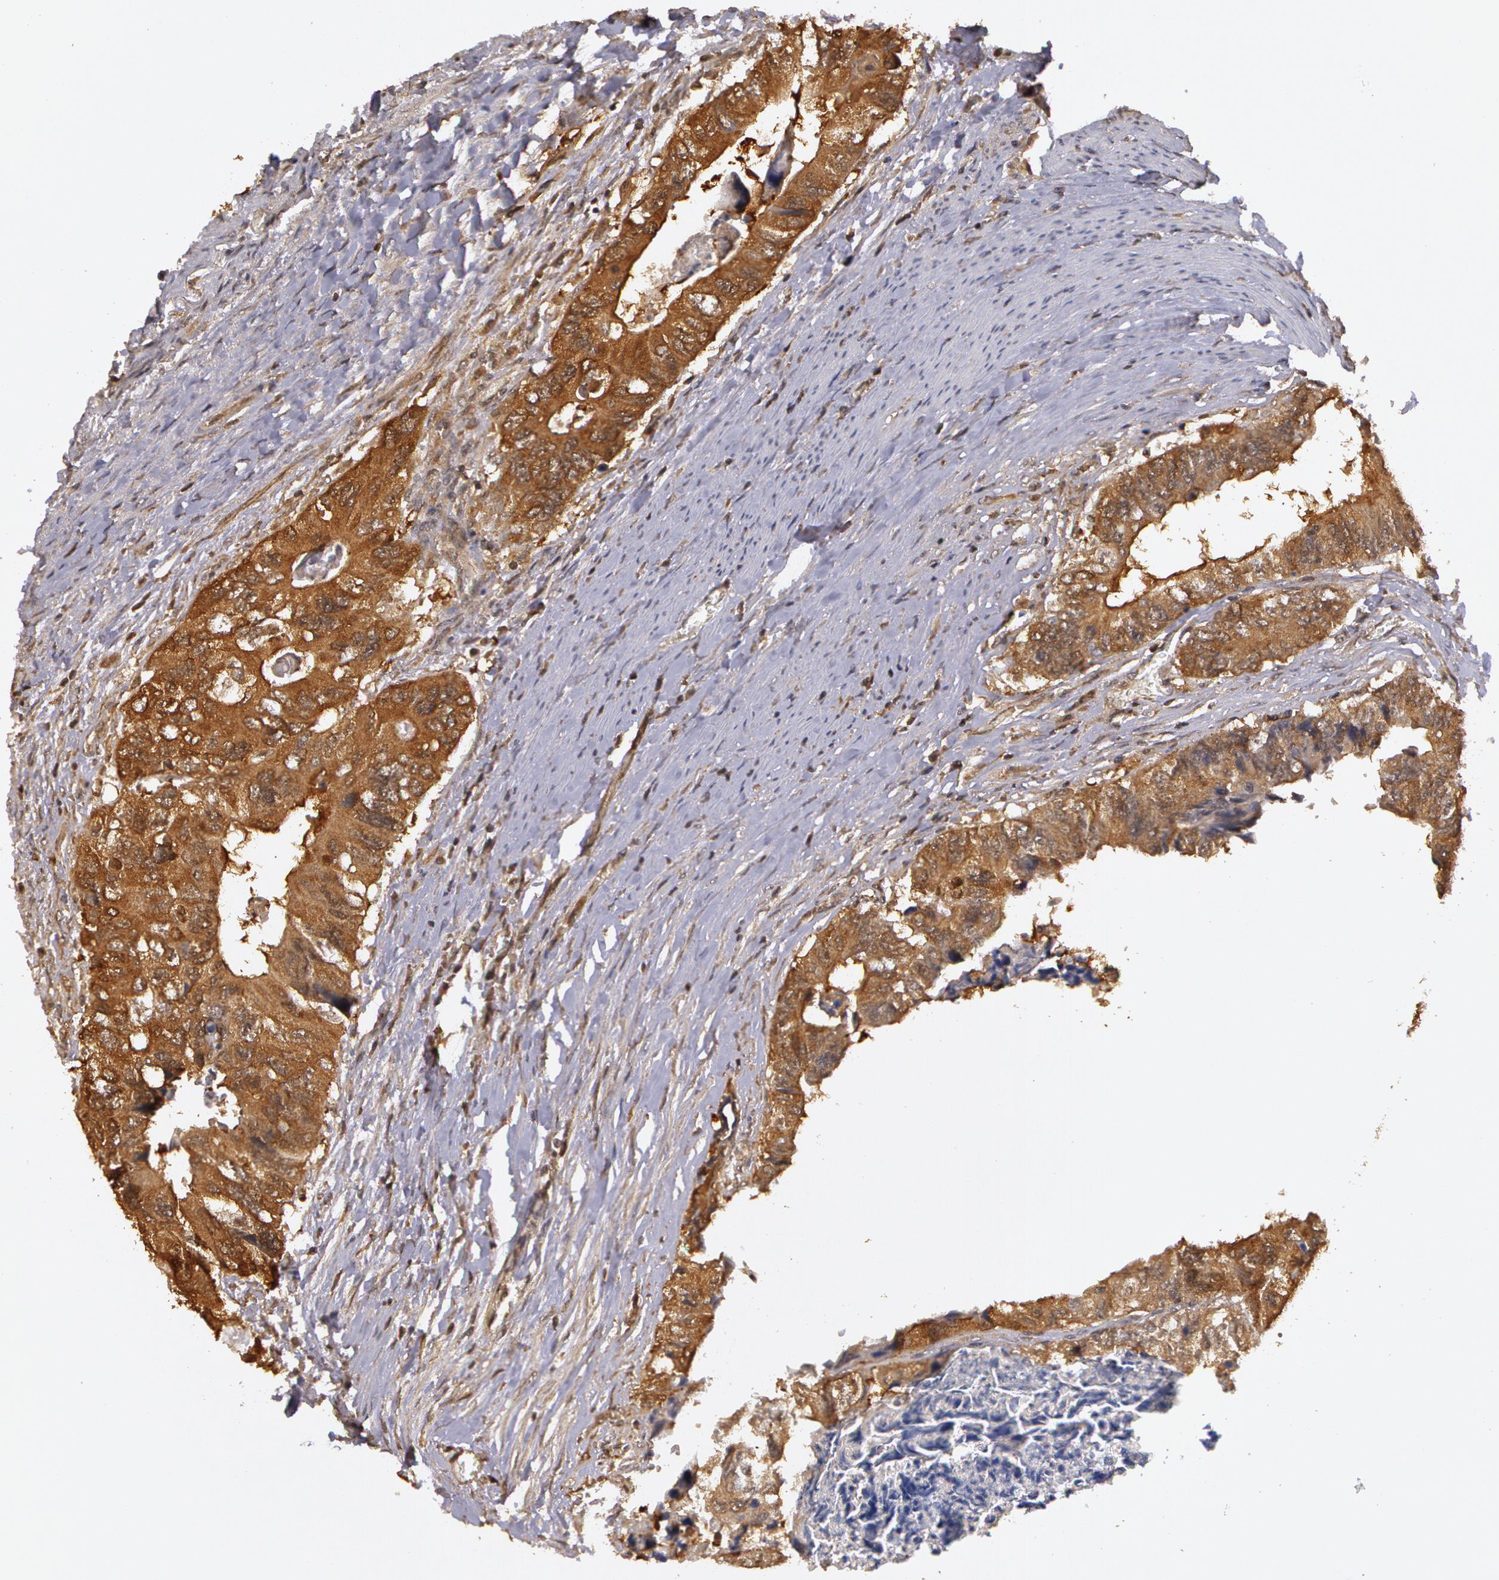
{"staining": {"intensity": "moderate", "quantity": ">75%", "location": "cytoplasmic/membranous"}, "tissue": "colorectal cancer", "cell_type": "Tumor cells", "image_type": "cancer", "snomed": [{"axis": "morphology", "description": "Adenocarcinoma, NOS"}, {"axis": "topography", "description": "Rectum"}], "caption": "A photomicrograph of colorectal cancer (adenocarcinoma) stained for a protein displays moderate cytoplasmic/membranous brown staining in tumor cells.", "gene": "AHSA1", "patient": {"sex": "female", "age": 82}}